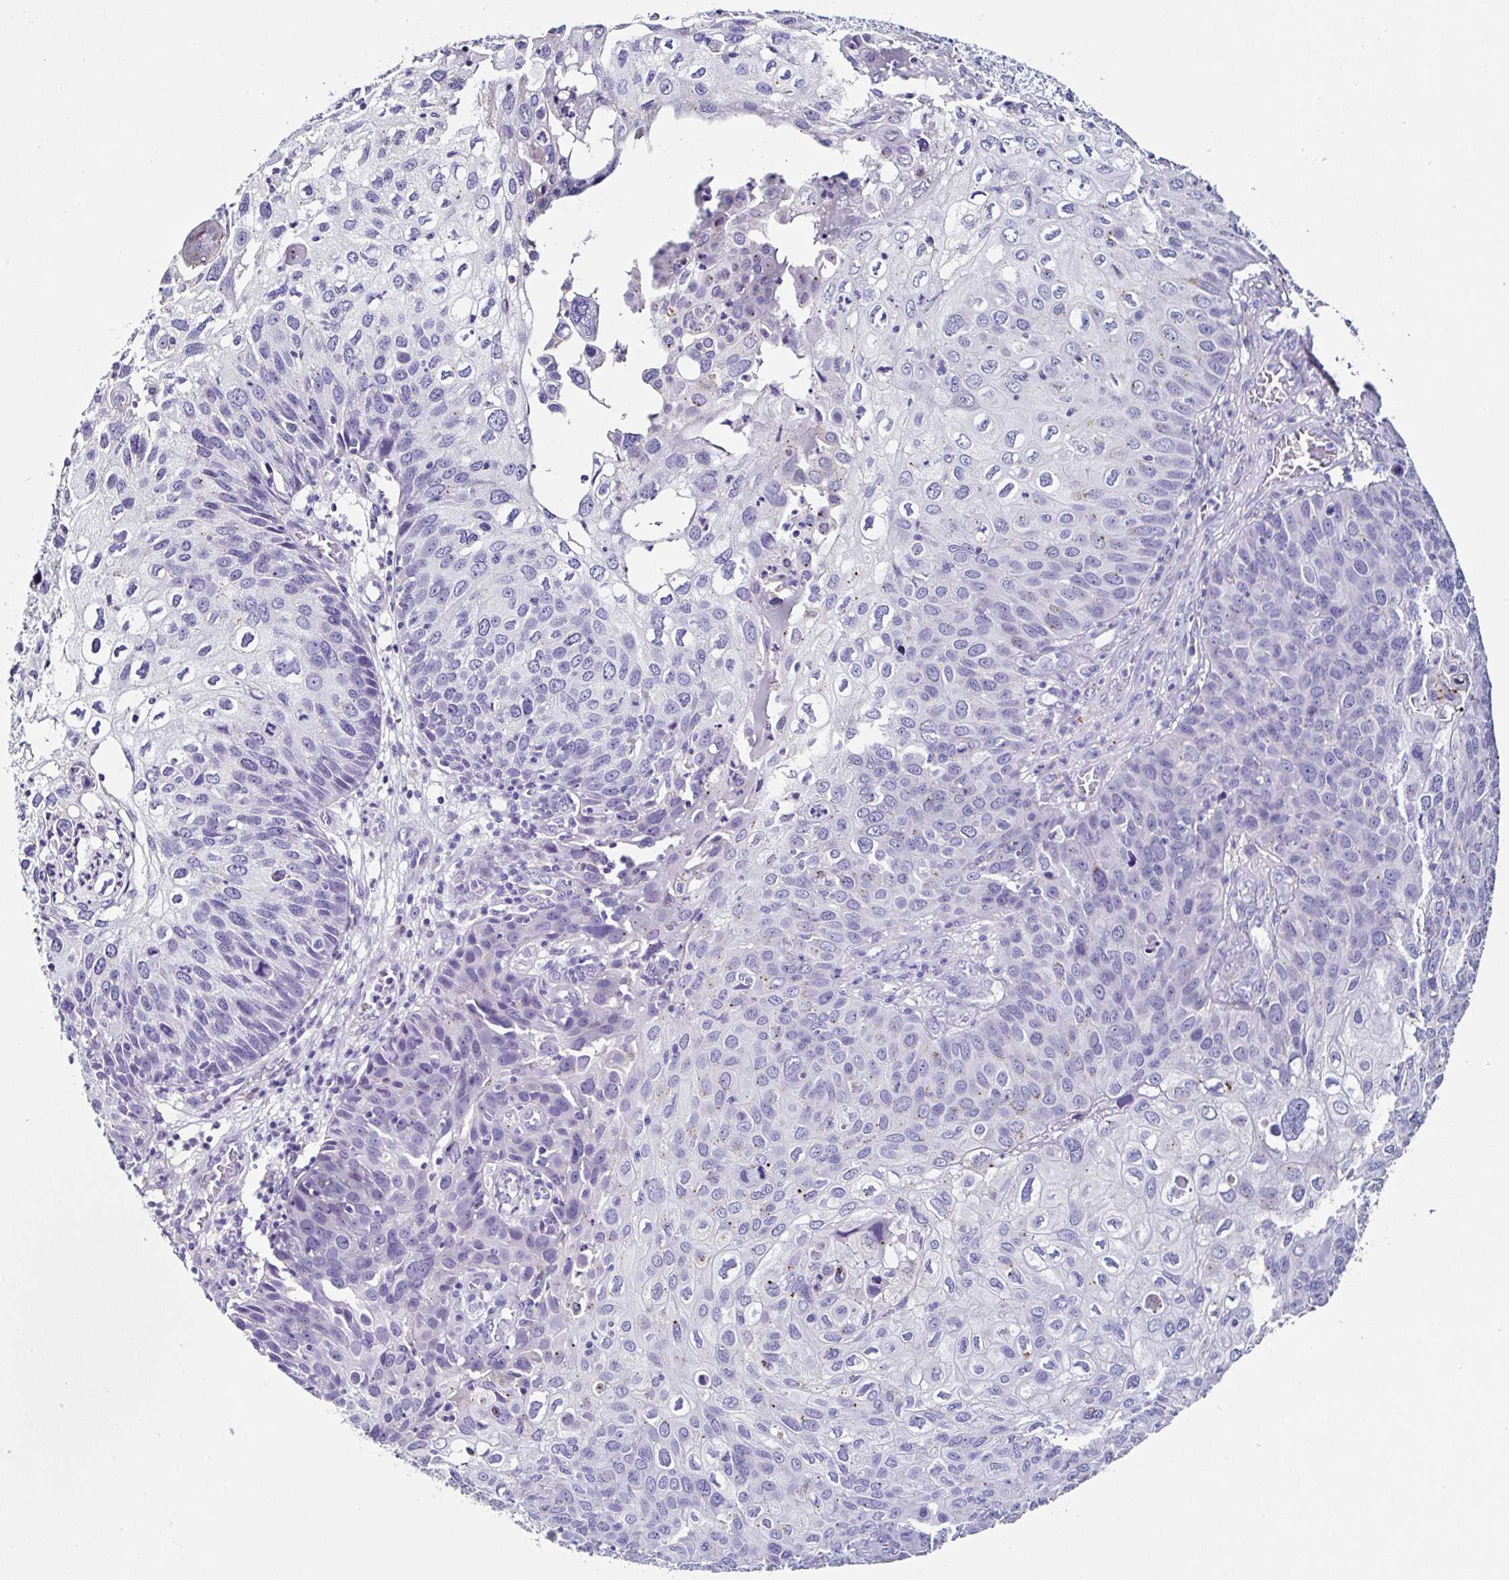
{"staining": {"intensity": "negative", "quantity": "none", "location": "none"}, "tissue": "skin cancer", "cell_type": "Tumor cells", "image_type": "cancer", "snomed": [{"axis": "morphology", "description": "Squamous cell carcinoma, NOS"}, {"axis": "topography", "description": "Skin"}], "caption": "Skin cancer (squamous cell carcinoma) was stained to show a protein in brown. There is no significant staining in tumor cells.", "gene": "TMPRSS11E", "patient": {"sex": "male", "age": 87}}